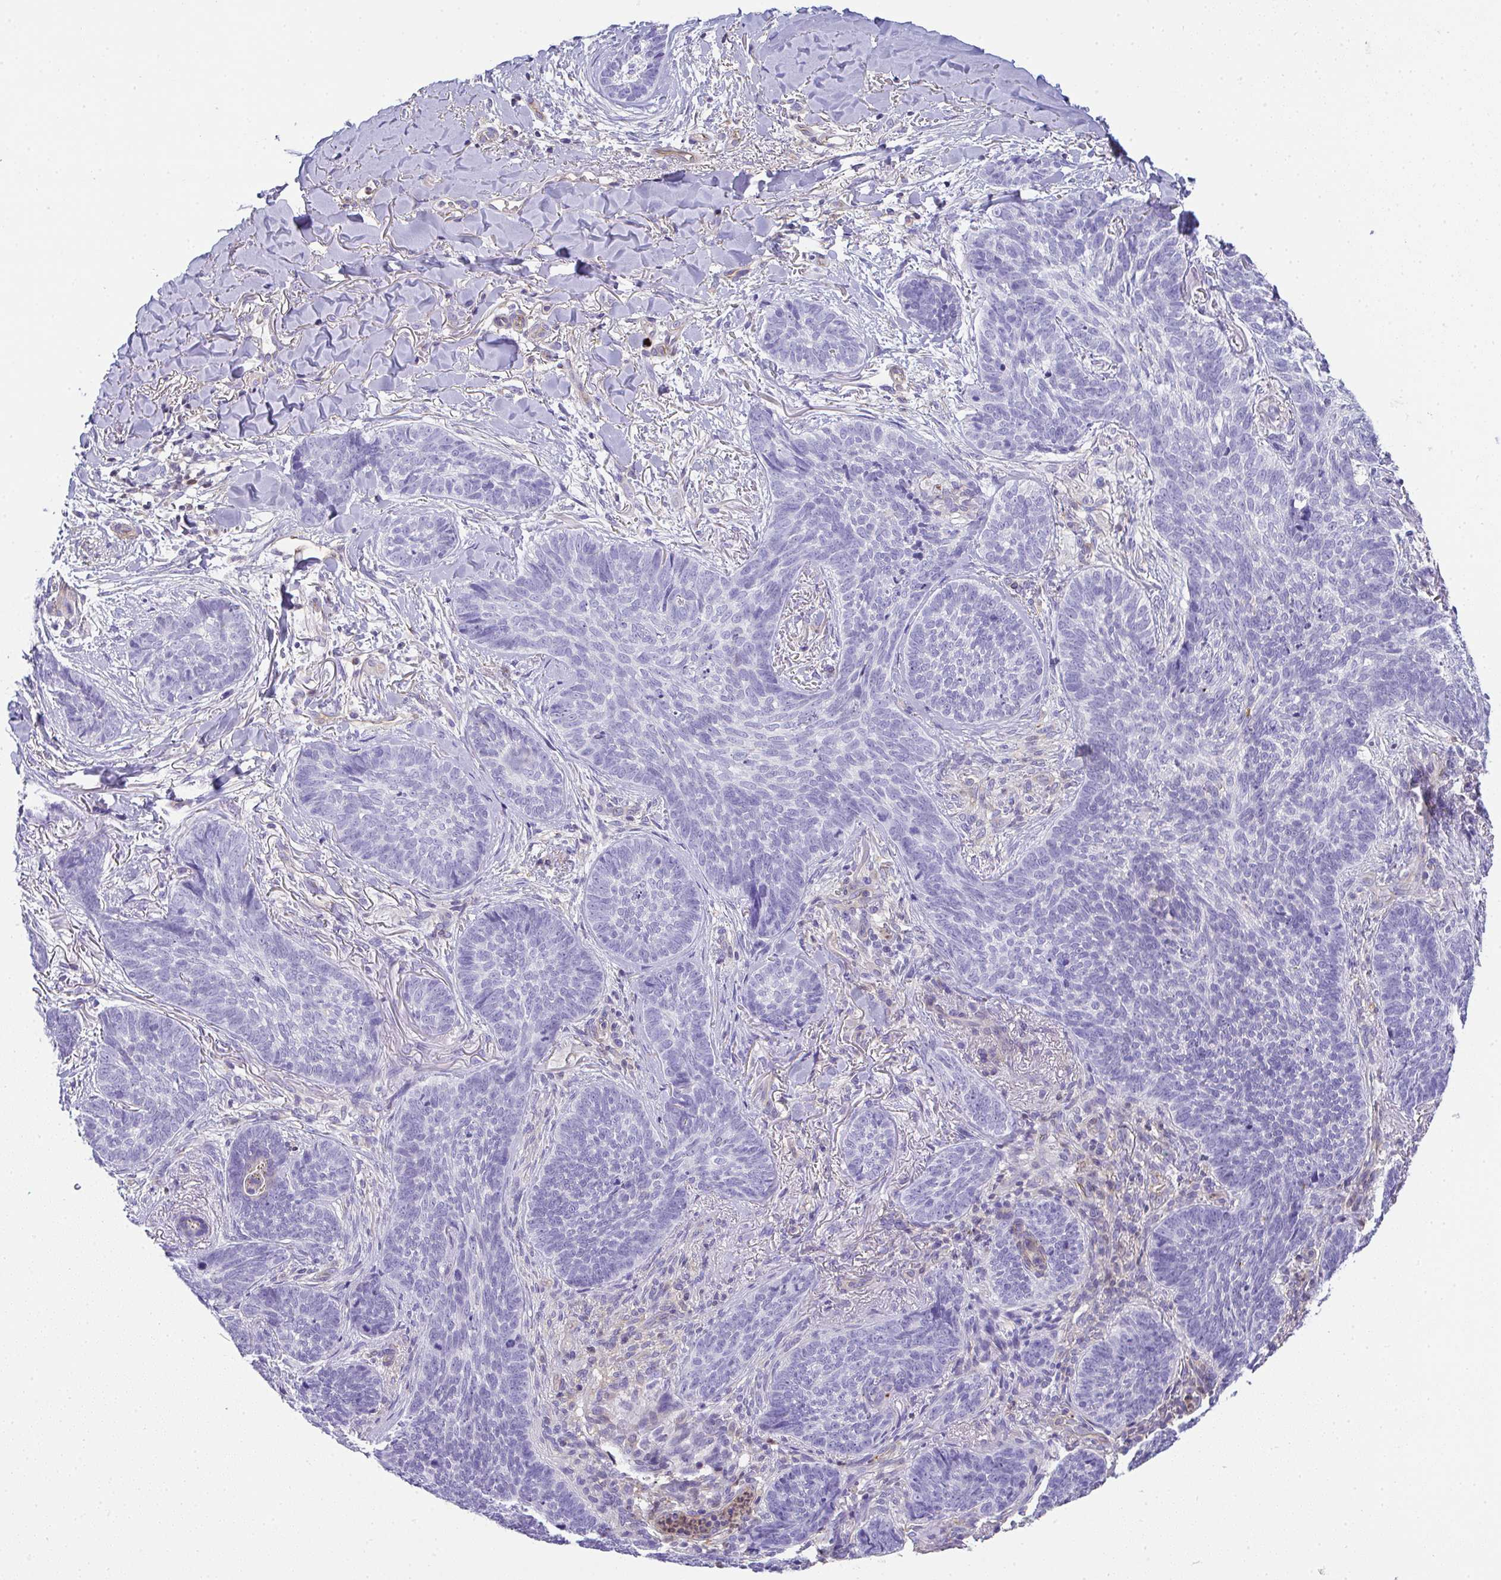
{"staining": {"intensity": "negative", "quantity": "none", "location": "none"}, "tissue": "skin cancer", "cell_type": "Tumor cells", "image_type": "cancer", "snomed": [{"axis": "morphology", "description": "Basal cell carcinoma"}, {"axis": "topography", "description": "Skin"}, {"axis": "topography", "description": "Skin of face"}], "caption": "Human skin cancer (basal cell carcinoma) stained for a protein using IHC displays no staining in tumor cells.", "gene": "TNFAIP8", "patient": {"sex": "male", "age": 88}}